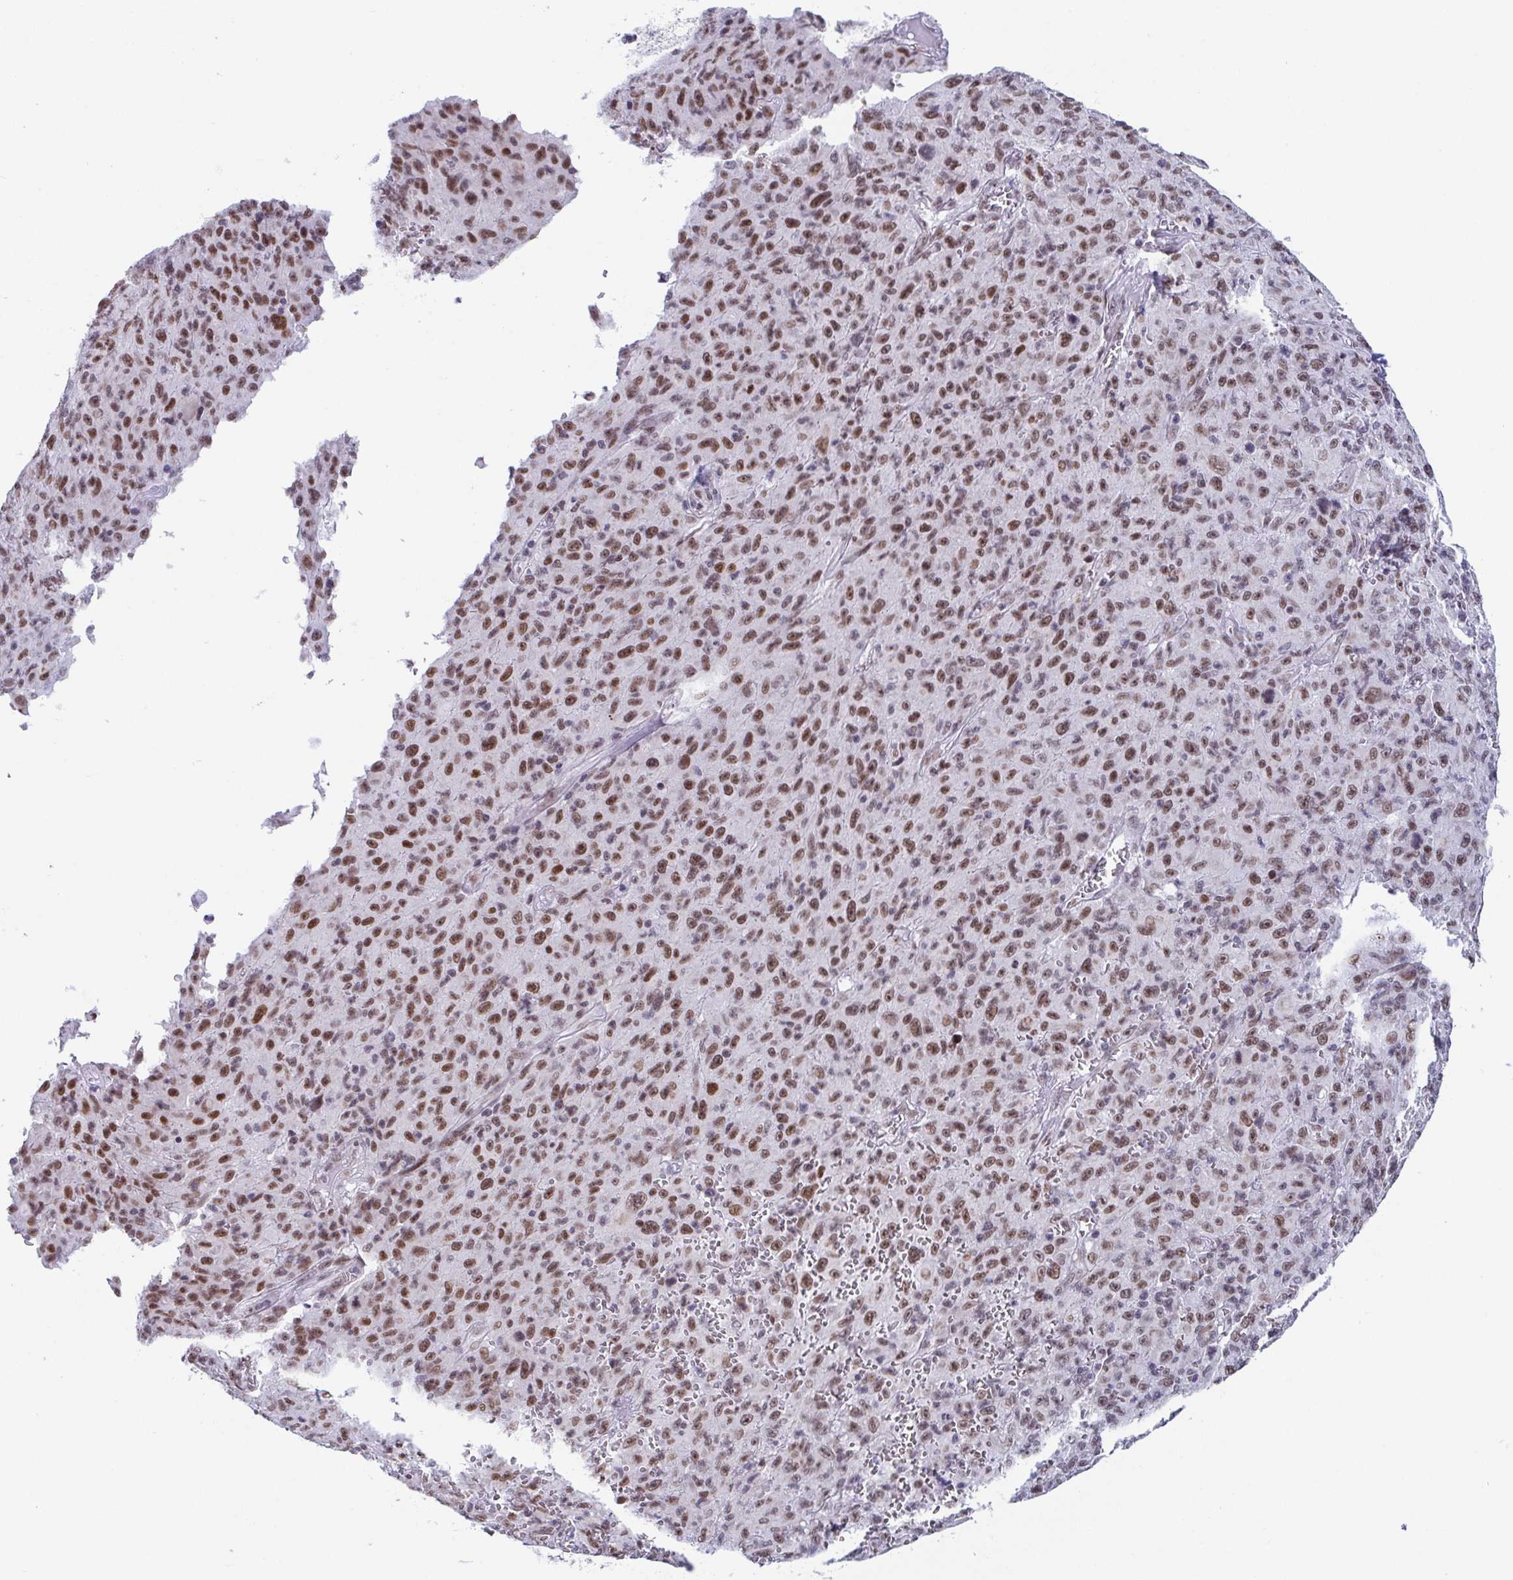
{"staining": {"intensity": "moderate", "quantity": ">75%", "location": "nuclear"}, "tissue": "melanoma", "cell_type": "Tumor cells", "image_type": "cancer", "snomed": [{"axis": "morphology", "description": "Malignant melanoma, NOS"}, {"axis": "topography", "description": "Skin"}], "caption": "Tumor cells display moderate nuclear positivity in about >75% of cells in malignant melanoma.", "gene": "WDR72", "patient": {"sex": "male", "age": 46}}